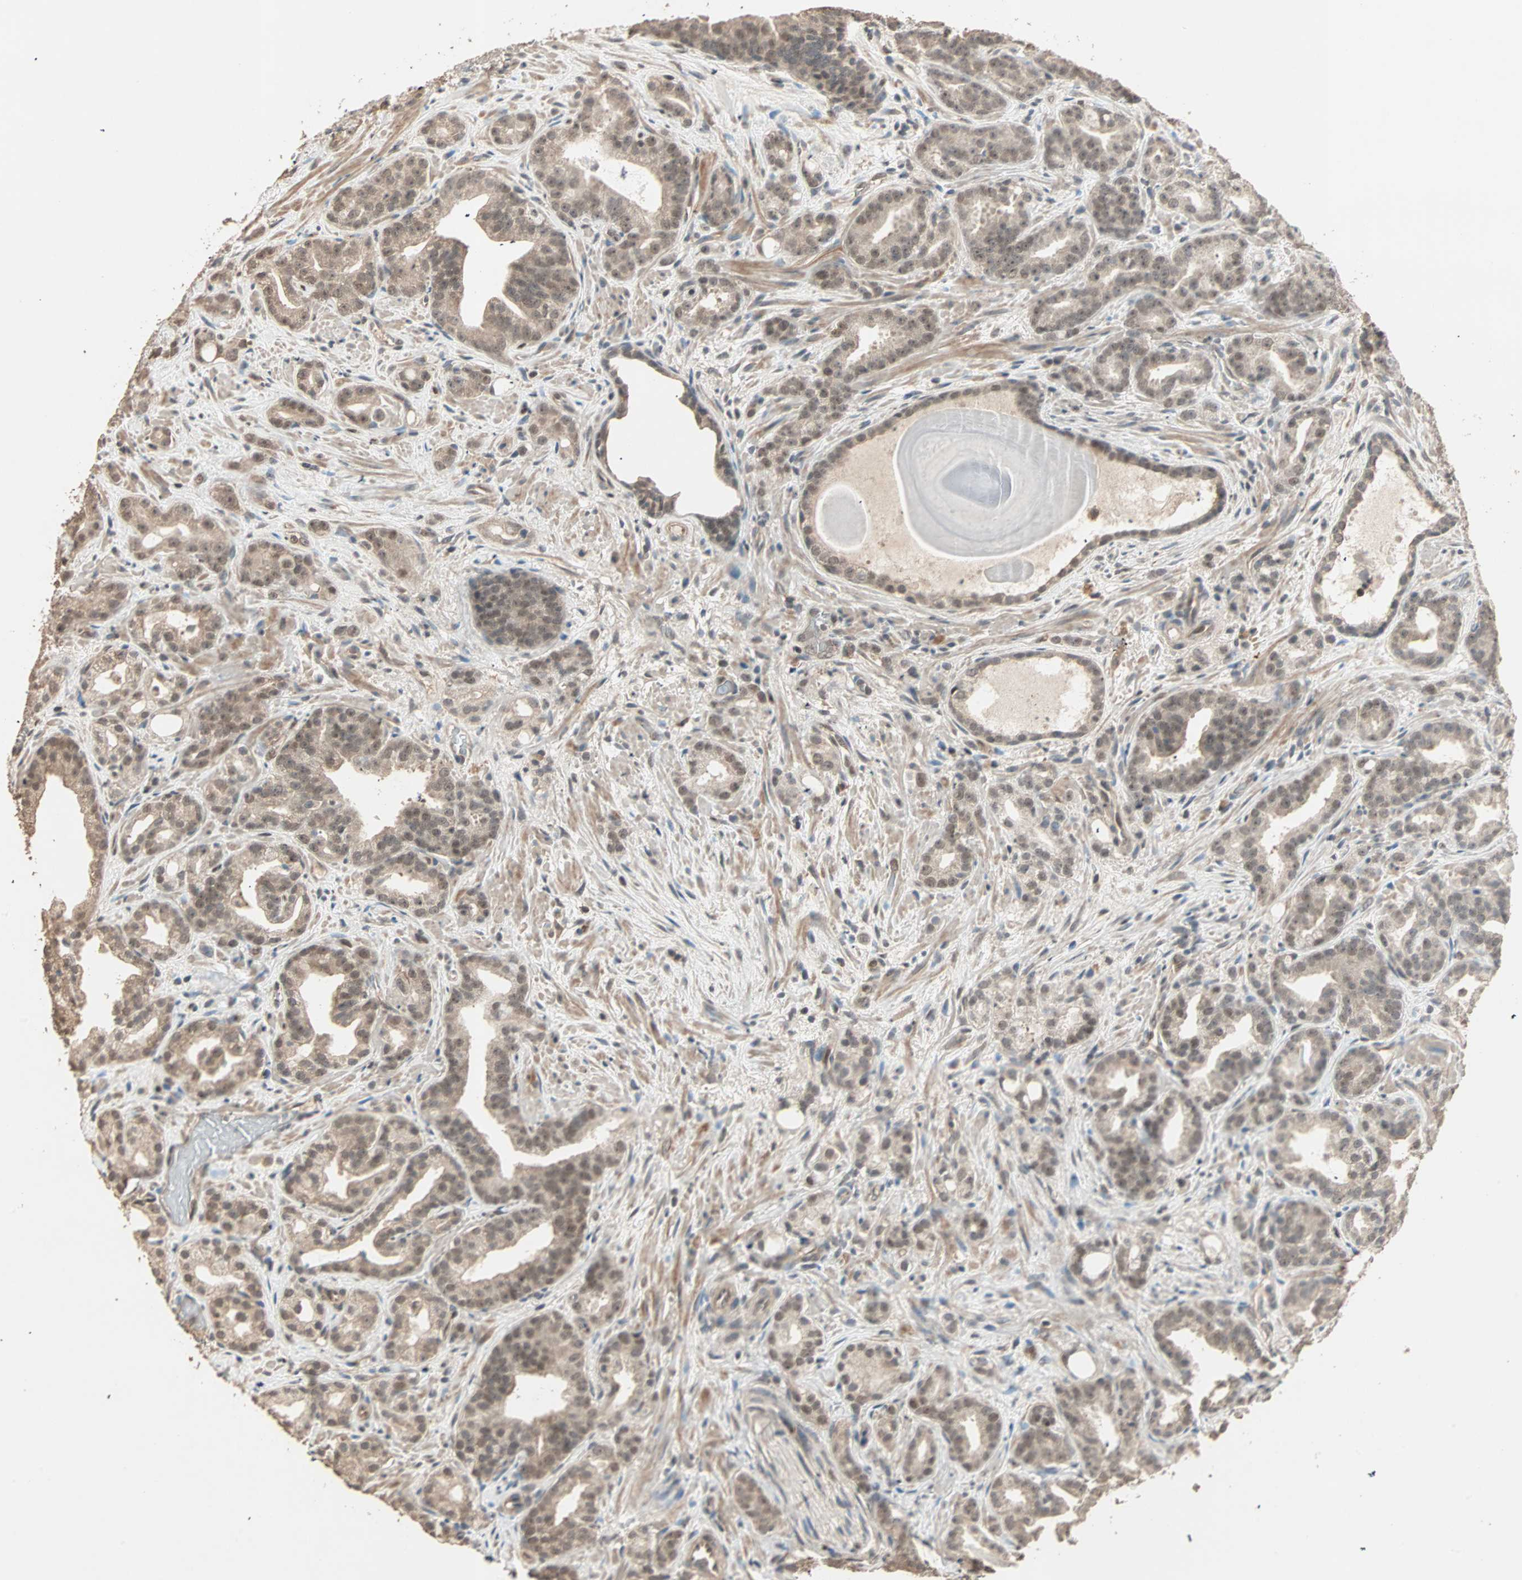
{"staining": {"intensity": "moderate", "quantity": ">75%", "location": "cytoplasmic/membranous,nuclear"}, "tissue": "prostate cancer", "cell_type": "Tumor cells", "image_type": "cancer", "snomed": [{"axis": "morphology", "description": "Adenocarcinoma, Low grade"}, {"axis": "topography", "description": "Prostate"}], "caption": "An image of prostate adenocarcinoma (low-grade) stained for a protein reveals moderate cytoplasmic/membranous and nuclear brown staining in tumor cells.", "gene": "ZBTB33", "patient": {"sex": "male", "age": 63}}